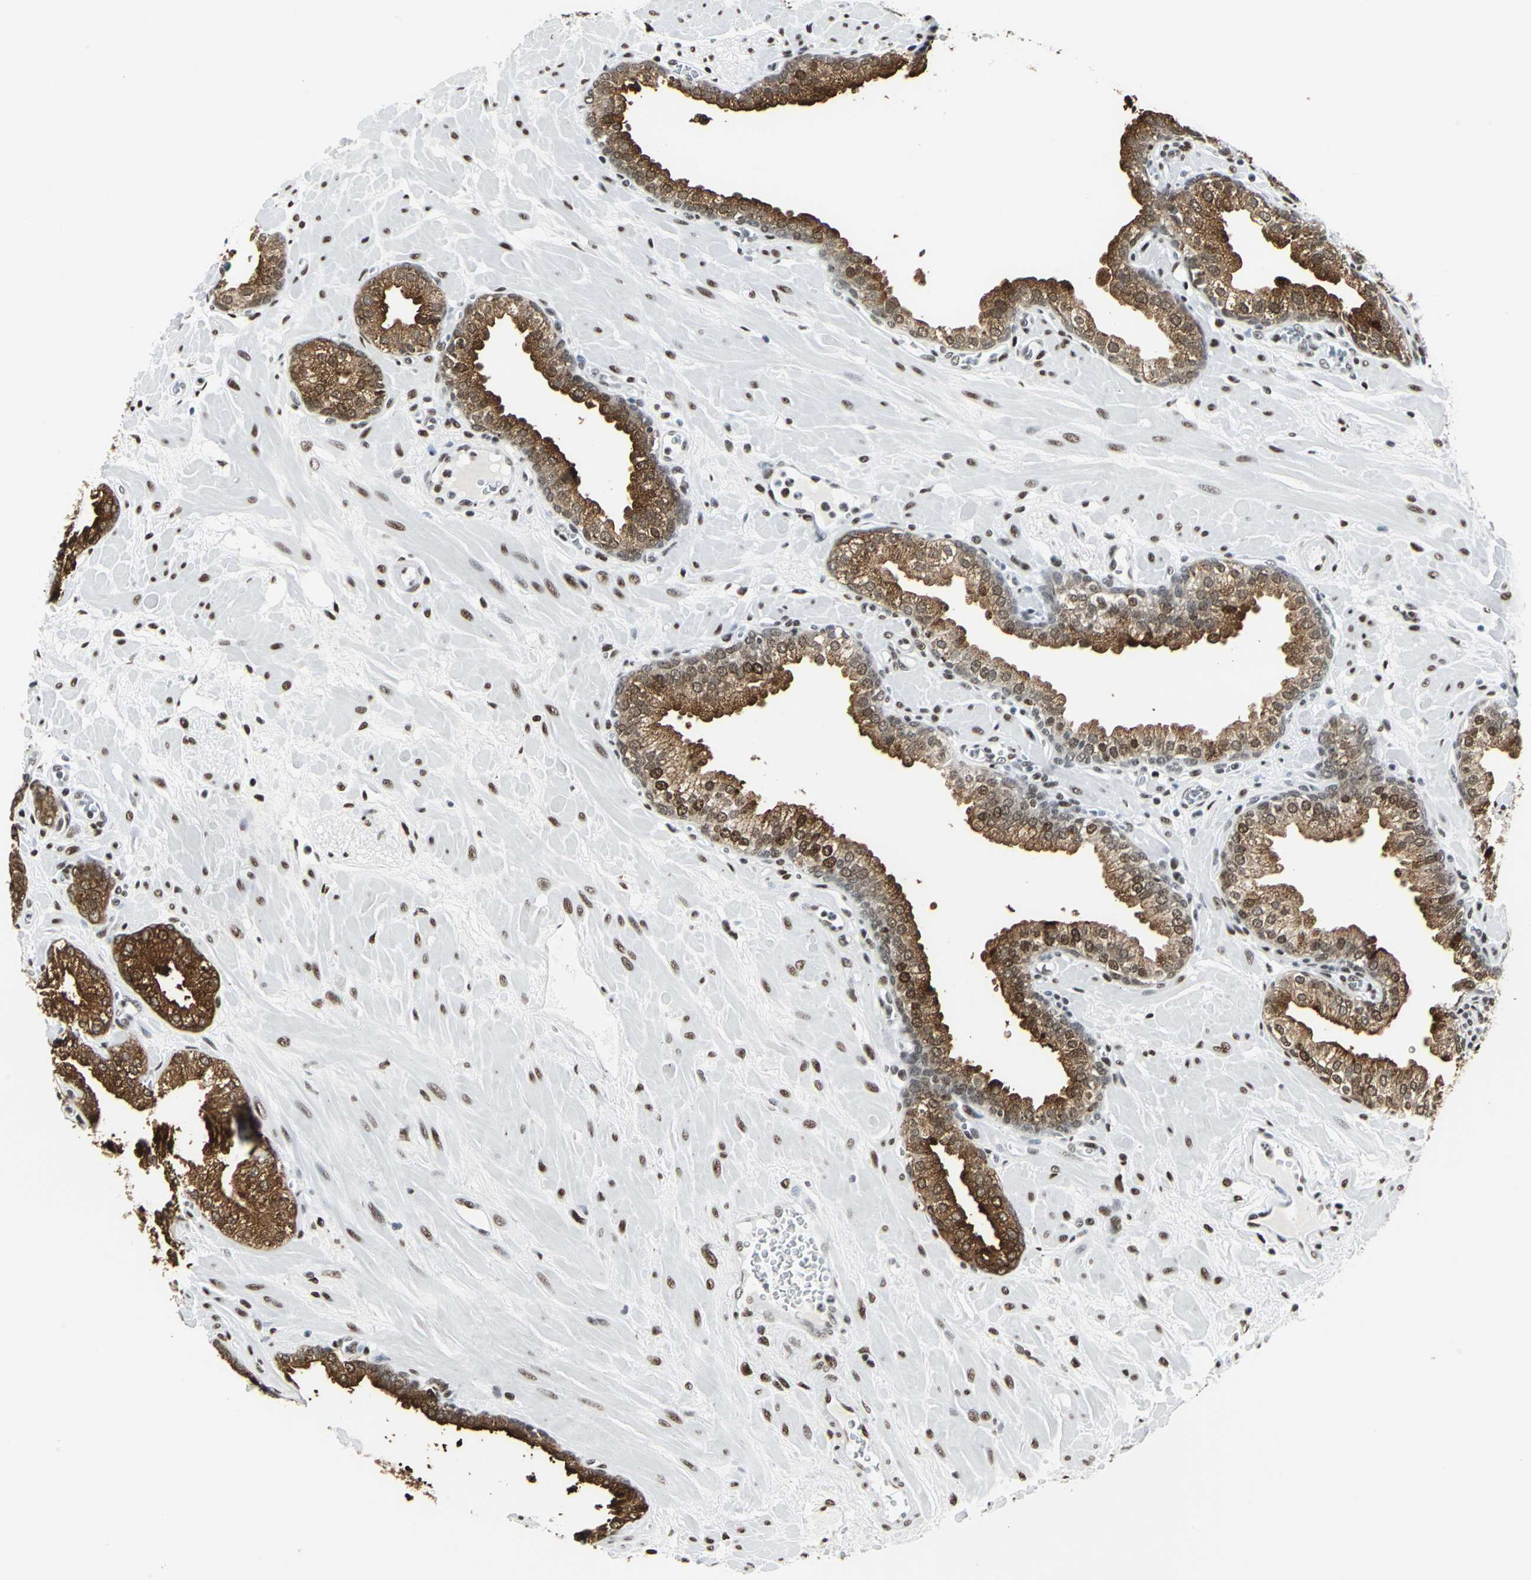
{"staining": {"intensity": "strong", "quantity": ">75%", "location": "cytoplasmic/membranous,nuclear"}, "tissue": "prostate", "cell_type": "Glandular cells", "image_type": "normal", "snomed": [{"axis": "morphology", "description": "Normal tissue, NOS"}, {"axis": "topography", "description": "Prostate"}], "caption": "Glandular cells display strong cytoplasmic/membranous,nuclear staining in approximately >75% of cells in benign prostate.", "gene": "HDAC2", "patient": {"sex": "male", "age": 60}}